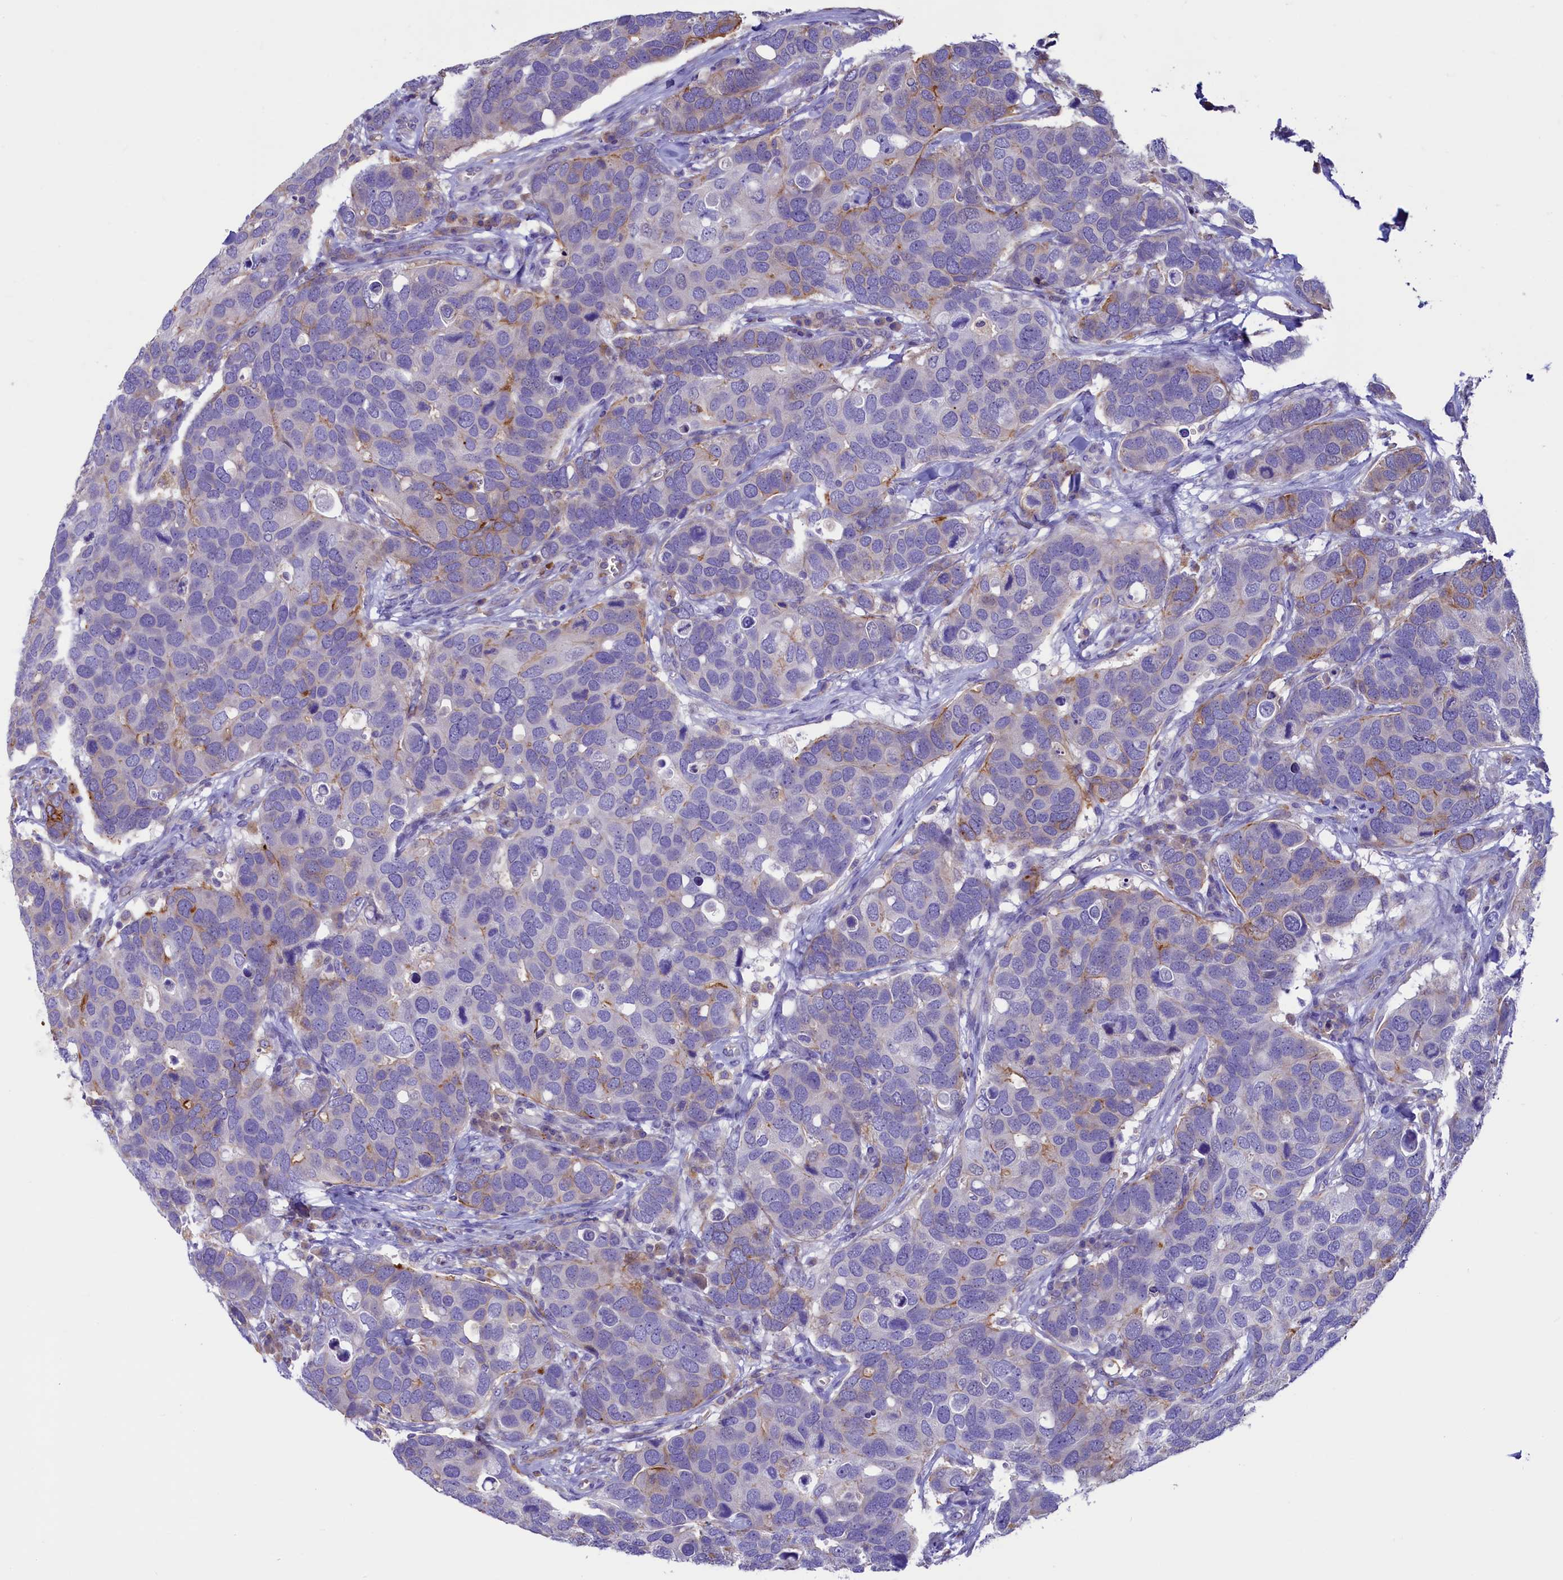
{"staining": {"intensity": "negative", "quantity": "none", "location": "none"}, "tissue": "breast cancer", "cell_type": "Tumor cells", "image_type": "cancer", "snomed": [{"axis": "morphology", "description": "Duct carcinoma"}, {"axis": "topography", "description": "Breast"}], "caption": "Photomicrograph shows no significant protein staining in tumor cells of breast cancer.", "gene": "HPS6", "patient": {"sex": "female", "age": 83}}